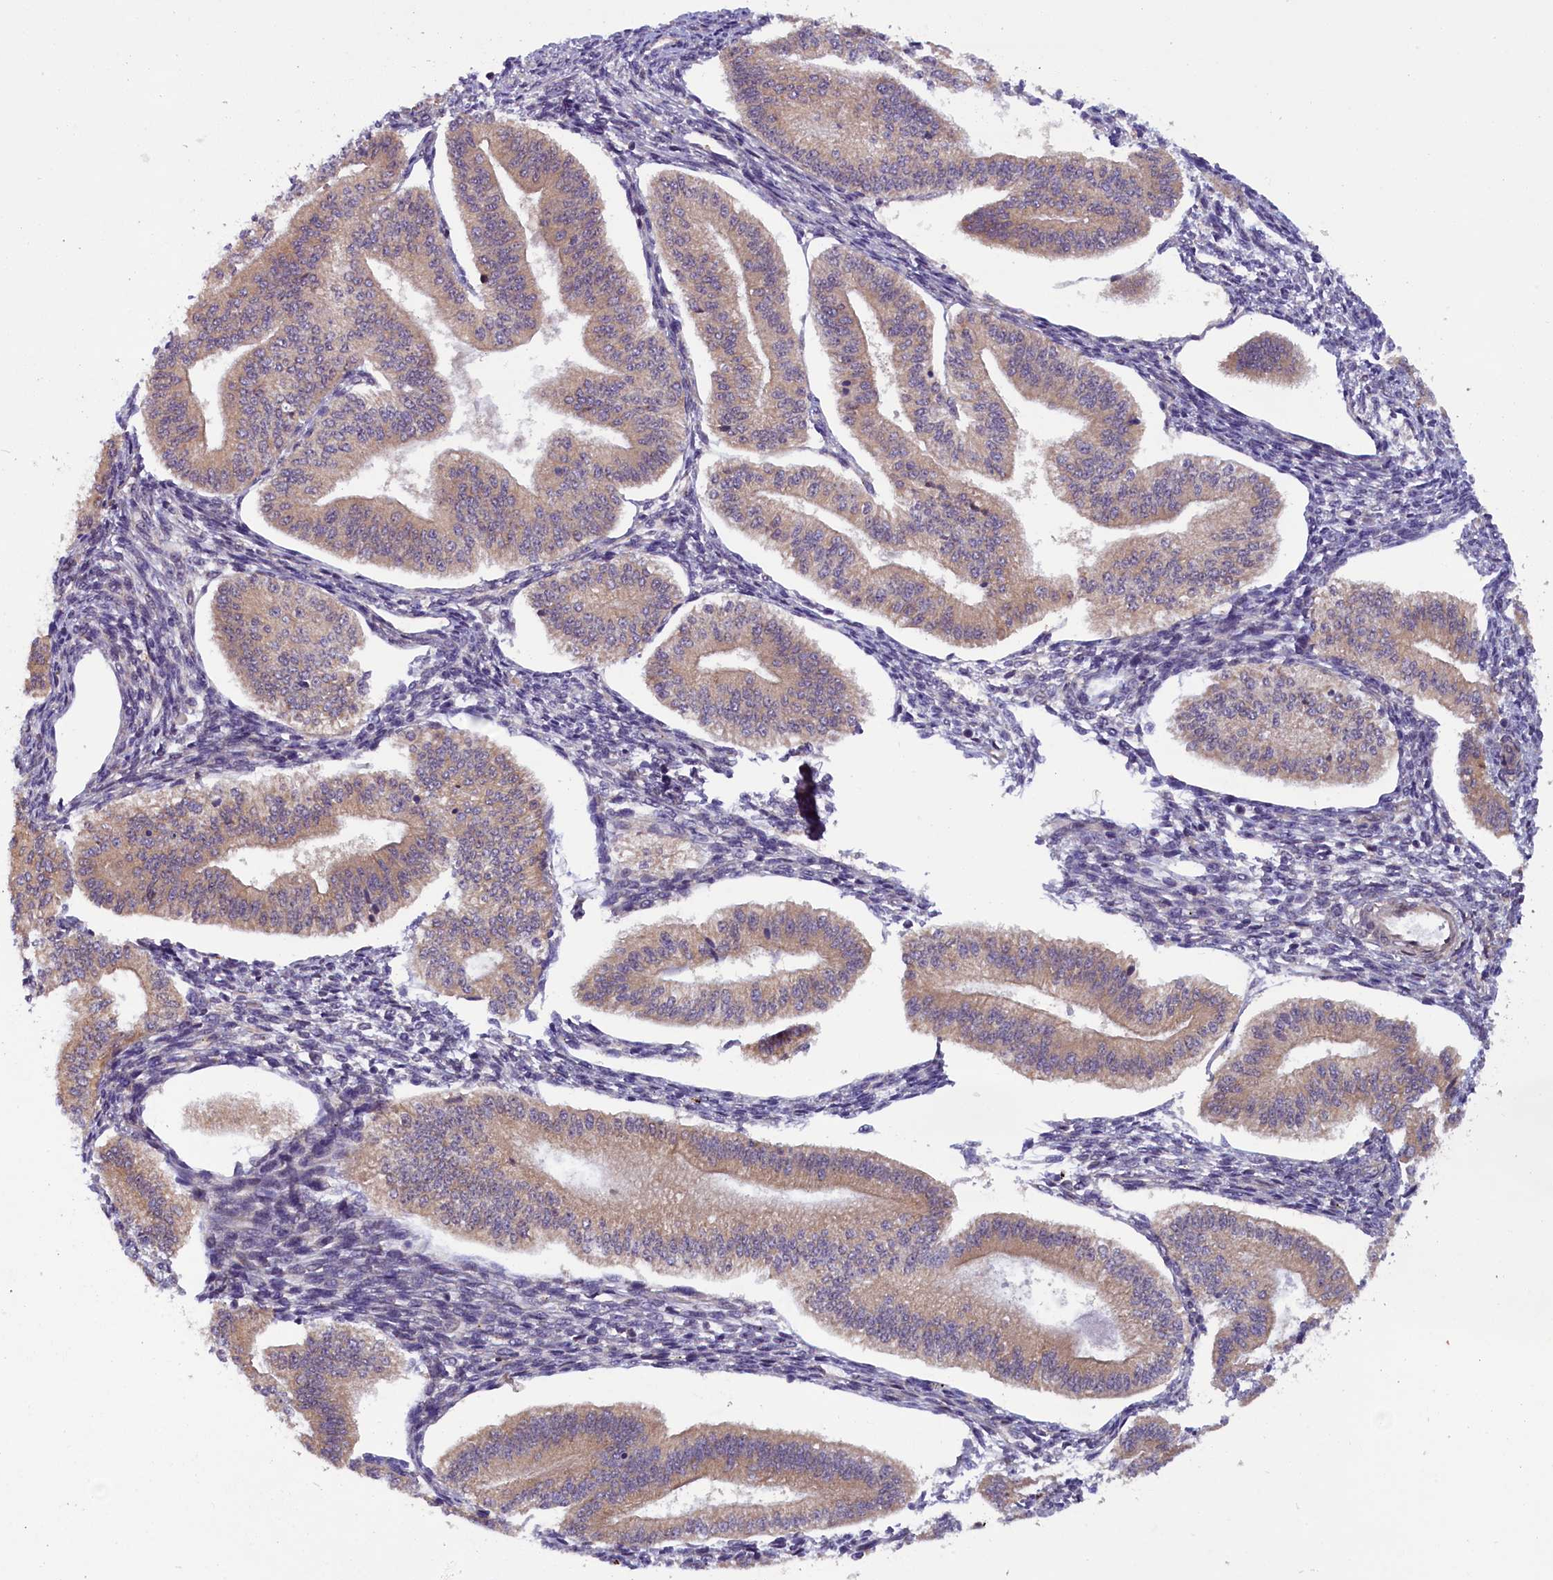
{"staining": {"intensity": "weak", "quantity": "<25%", "location": "cytoplasmic/membranous"}, "tissue": "endometrium", "cell_type": "Cells in endometrial stroma", "image_type": "normal", "snomed": [{"axis": "morphology", "description": "Normal tissue, NOS"}, {"axis": "topography", "description": "Endometrium"}], "caption": "An immunohistochemistry histopathology image of unremarkable endometrium is shown. There is no staining in cells in endometrial stroma of endometrium. (DAB immunohistochemistry (IHC), high magnification).", "gene": "CCDC9B", "patient": {"sex": "female", "age": 34}}